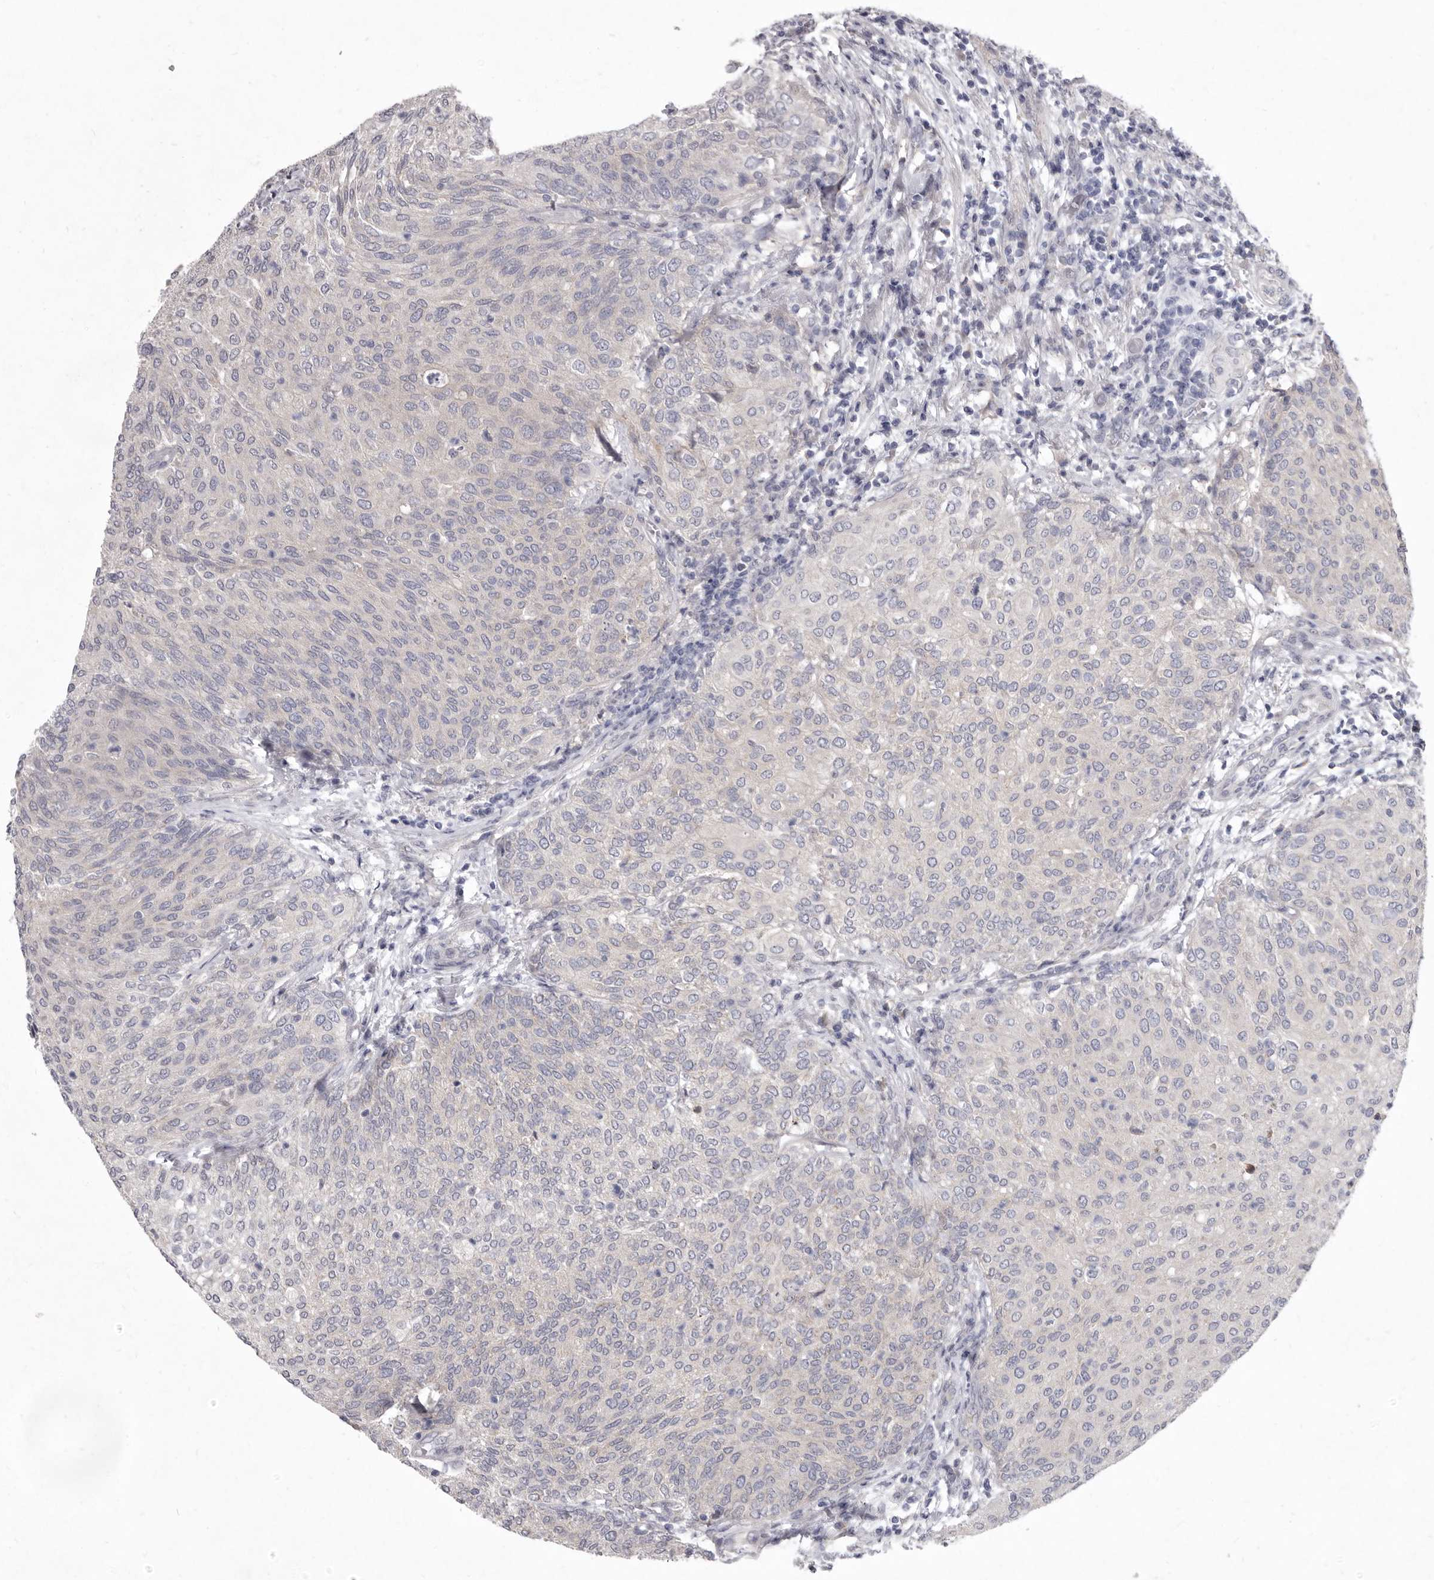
{"staining": {"intensity": "negative", "quantity": "none", "location": "none"}, "tissue": "urothelial cancer", "cell_type": "Tumor cells", "image_type": "cancer", "snomed": [{"axis": "morphology", "description": "Urothelial carcinoma, Low grade"}, {"axis": "topography", "description": "Urinary bladder"}], "caption": "Immunohistochemistry image of neoplastic tissue: urothelial carcinoma (low-grade) stained with DAB (3,3'-diaminobenzidine) reveals no significant protein expression in tumor cells.", "gene": "P2RX6", "patient": {"sex": "female", "age": 79}}